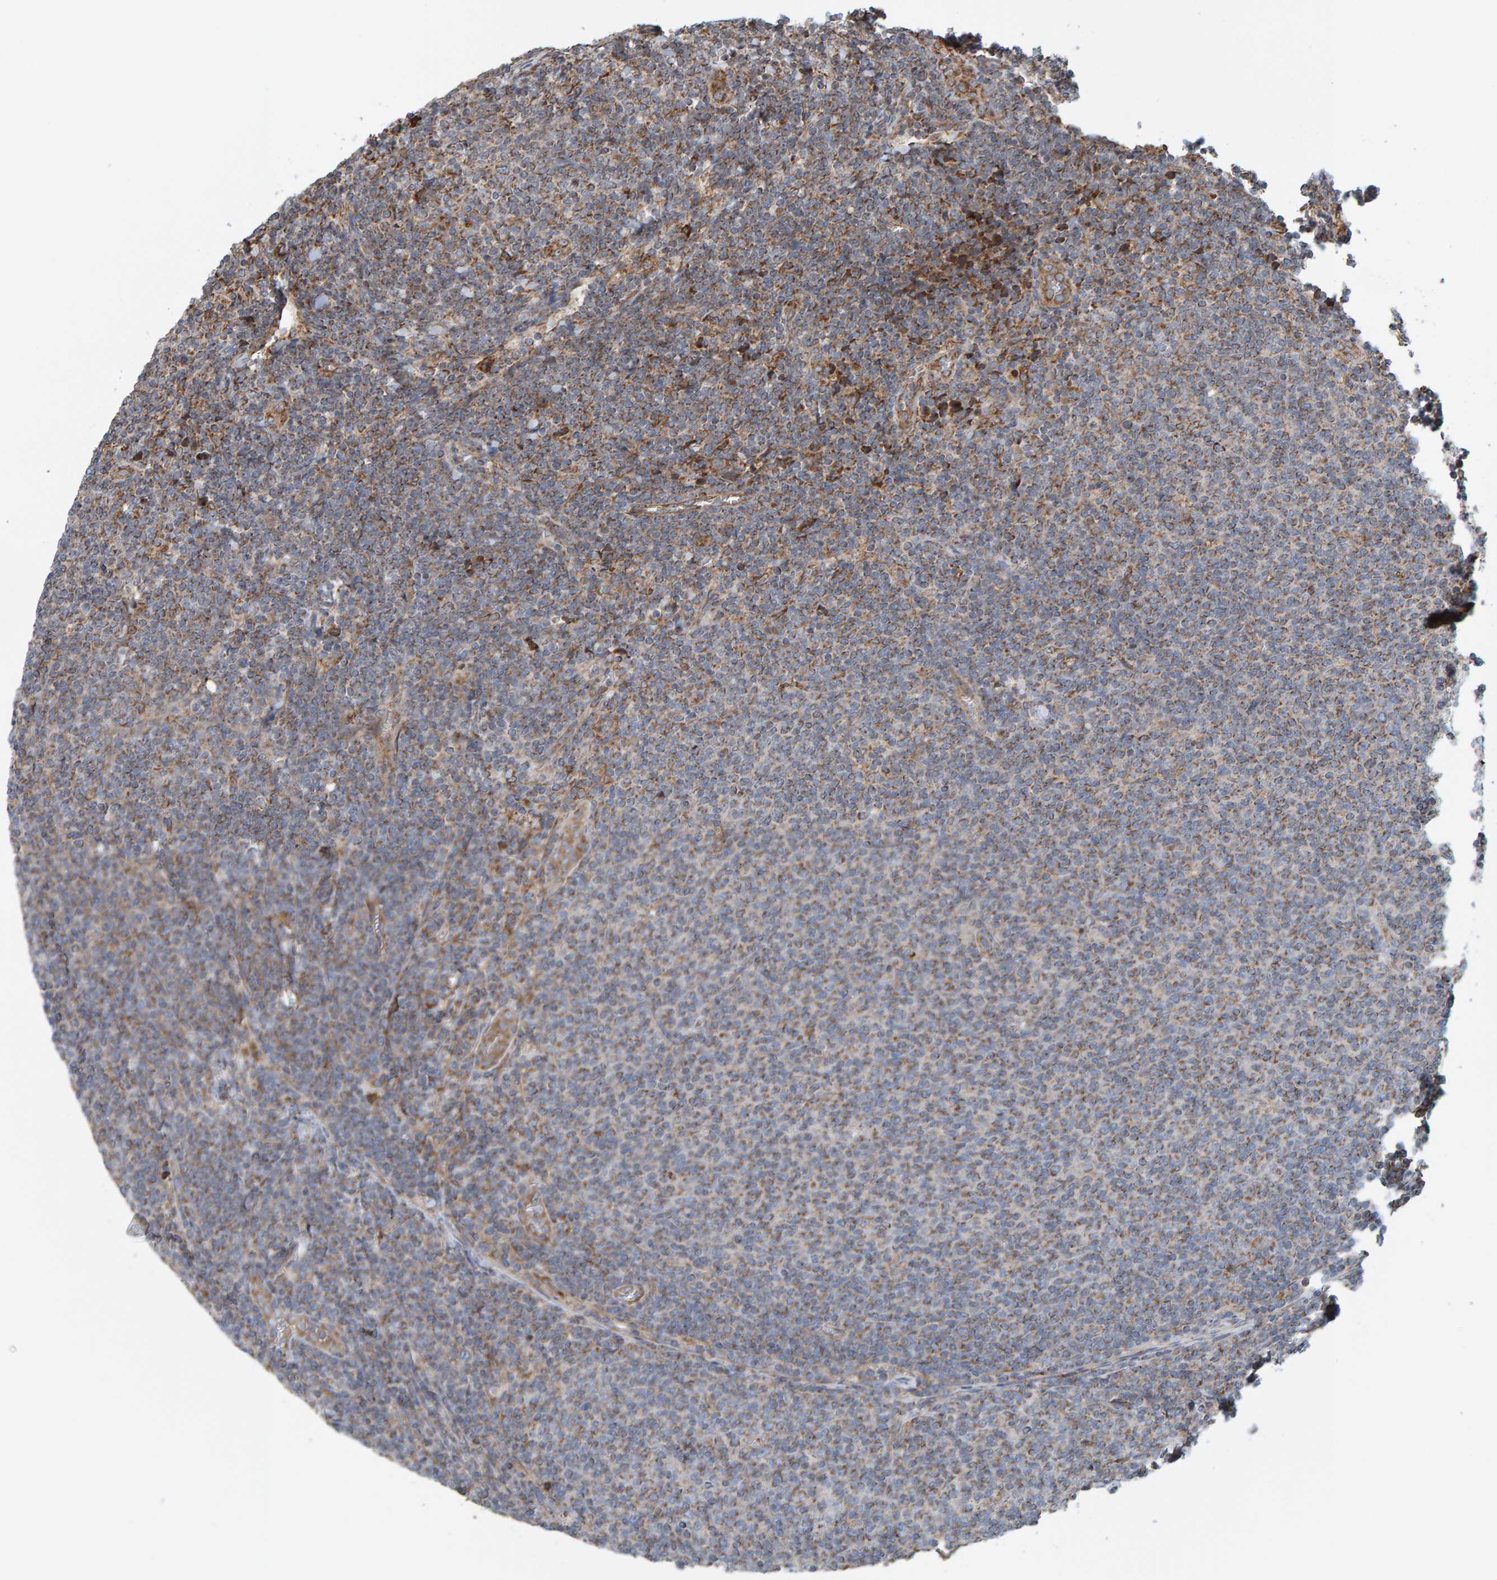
{"staining": {"intensity": "moderate", "quantity": ">75%", "location": "cytoplasmic/membranous"}, "tissue": "lymphoma", "cell_type": "Tumor cells", "image_type": "cancer", "snomed": [{"axis": "morphology", "description": "Malignant lymphoma, non-Hodgkin's type, Low grade"}, {"axis": "topography", "description": "Lymph node"}], "caption": "Approximately >75% of tumor cells in low-grade malignant lymphoma, non-Hodgkin's type show moderate cytoplasmic/membranous protein positivity as visualized by brown immunohistochemical staining.", "gene": "MRPL45", "patient": {"sex": "male", "age": 66}}